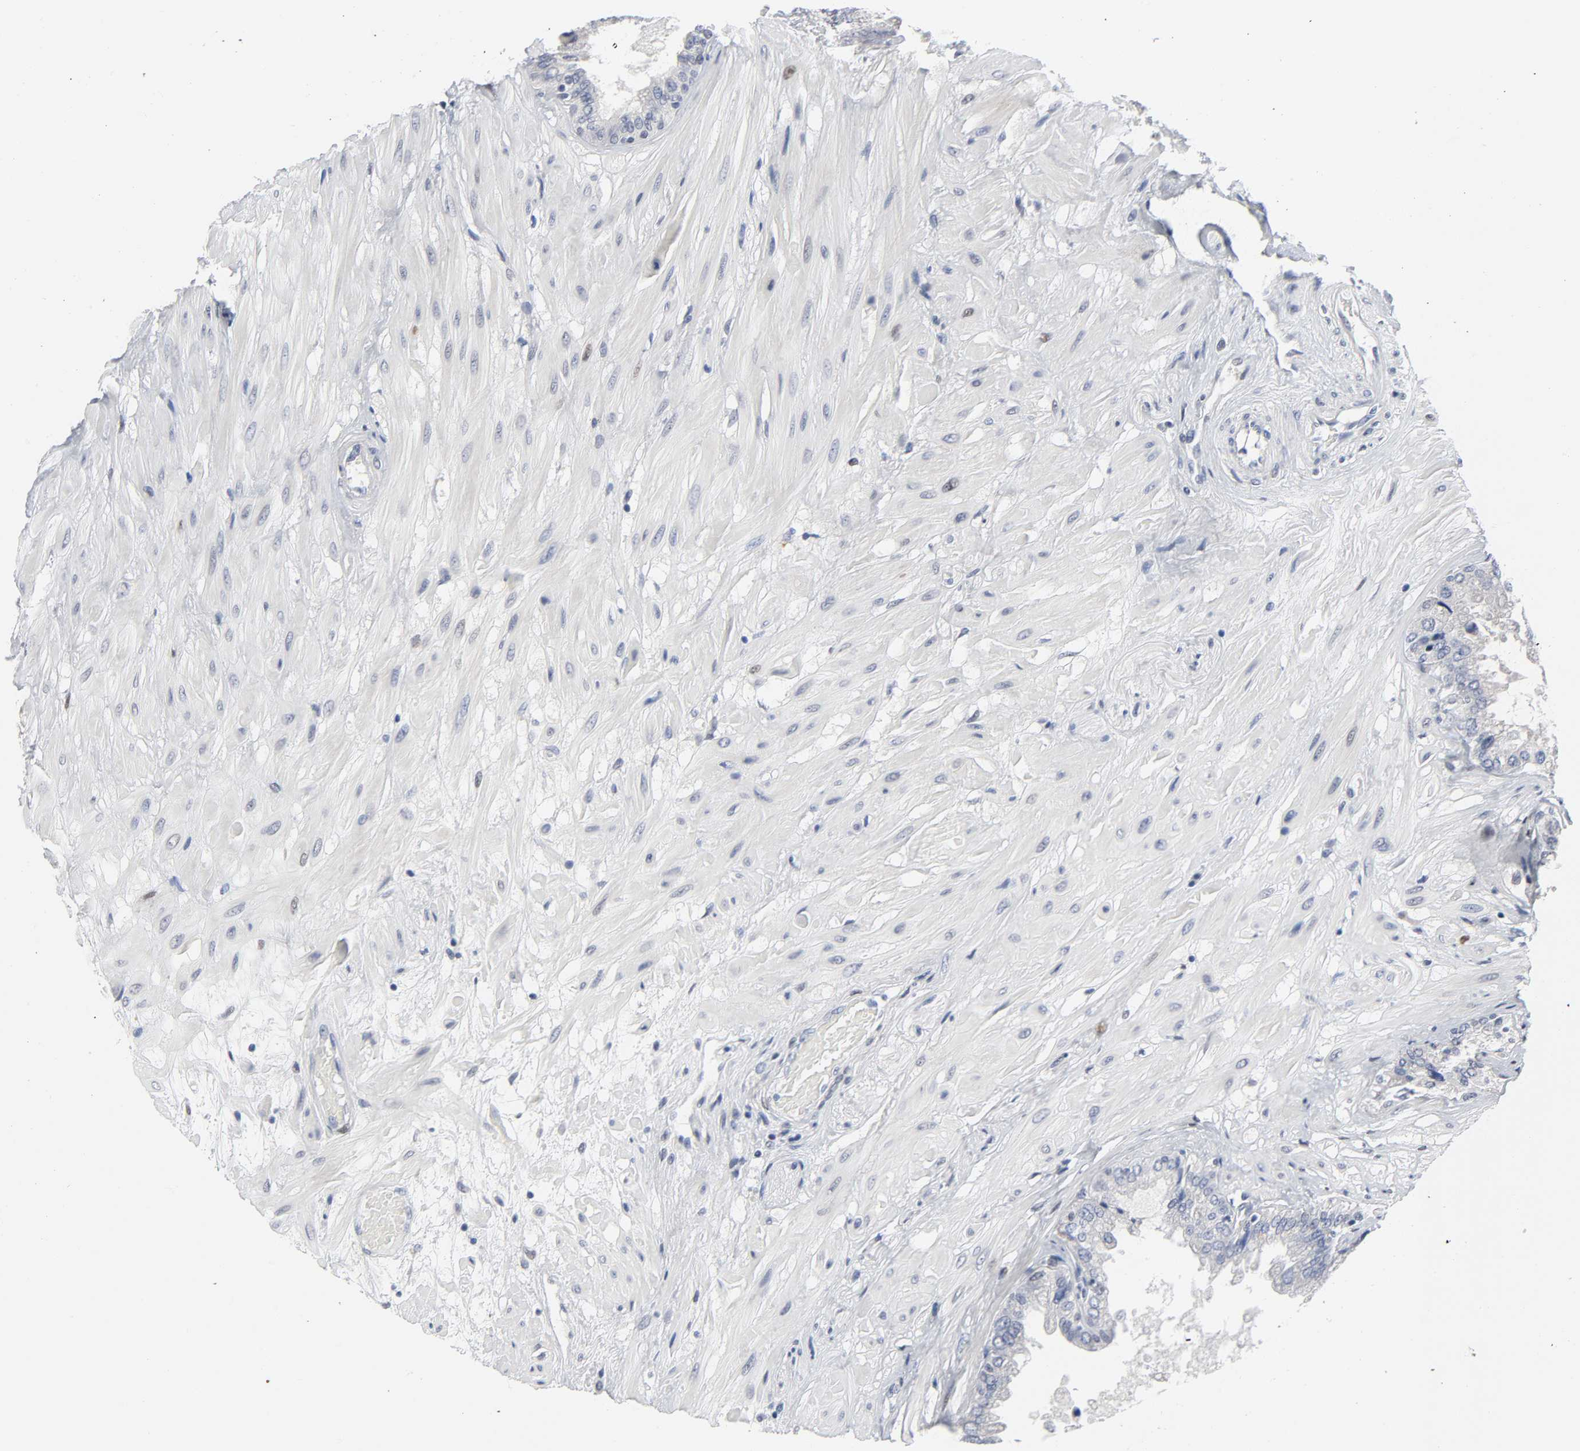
{"staining": {"intensity": "negative", "quantity": "none", "location": "none"}, "tissue": "seminal vesicle", "cell_type": "Glandular cells", "image_type": "normal", "snomed": [{"axis": "morphology", "description": "Normal tissue, NOS"}, {"axis": "topography", "description": "Seminal veicle"}], "caption": "Immunohistochemical staining of unremarkable human seminal vesicle displays no significant staining in glandular cells.", "gene": "SALL2", "patient": {"sex": "male", "age": 46}}